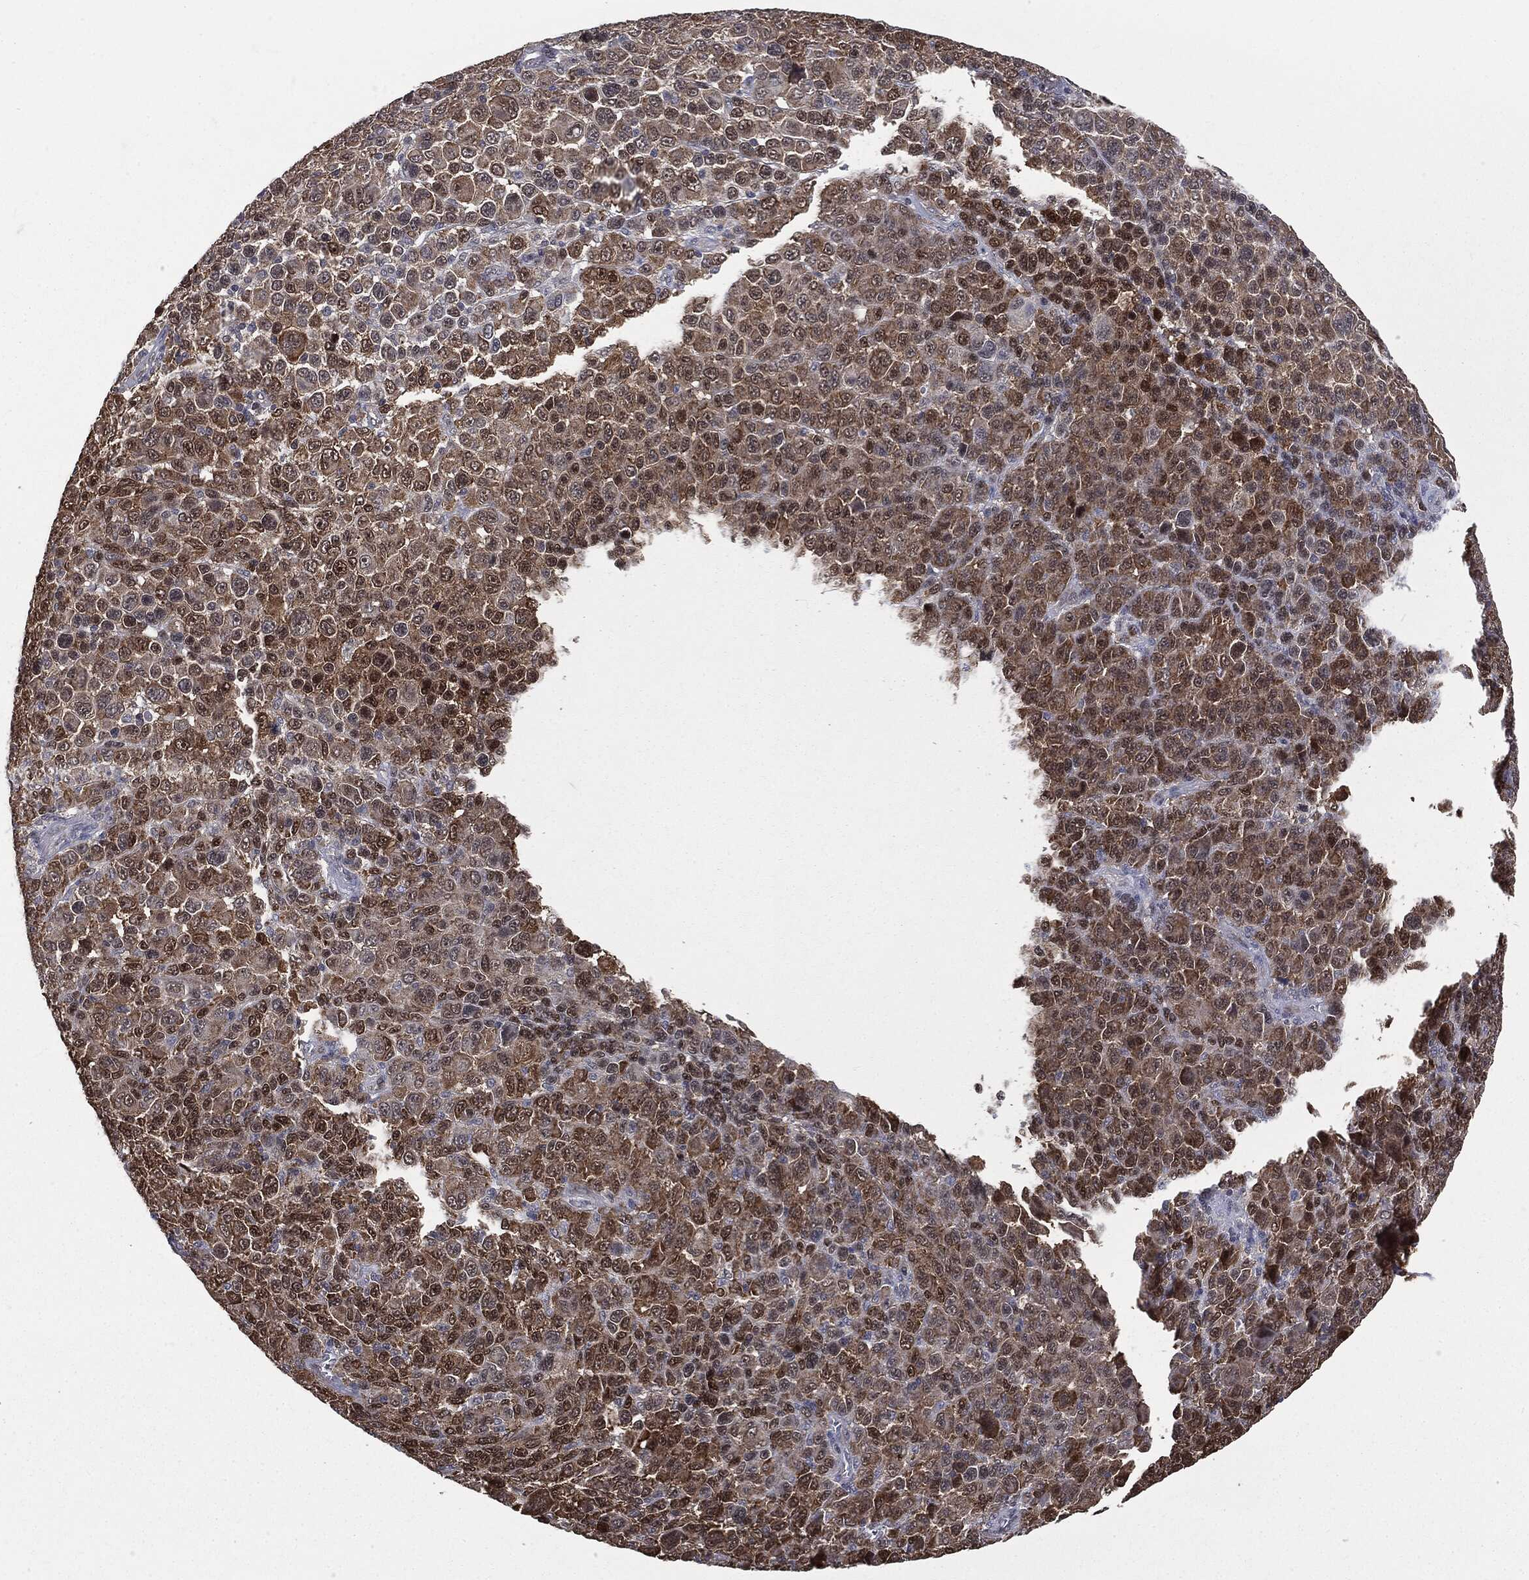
{"staining": {"intensity": "moderate", "quantity": "<25%", "location": "cytoplasmic/membranous,nuclear"}, "tissue": "melanoma", "cell_type": "Tumor cells", "image_type": "cancer", "snomed": [{"axis": "morphology", "description": "Malignant melanoma, NOS"}, {"axis": "topography", "description": "Skin"}], "caption": "Brown immunohistochemical staining in human melanoma reveals moderate cytoplasmic/membranous and nuclear staining in about <25% of tumor cells.", "gene": "GPI", "patient": {"sex": "female", "age": 57}}